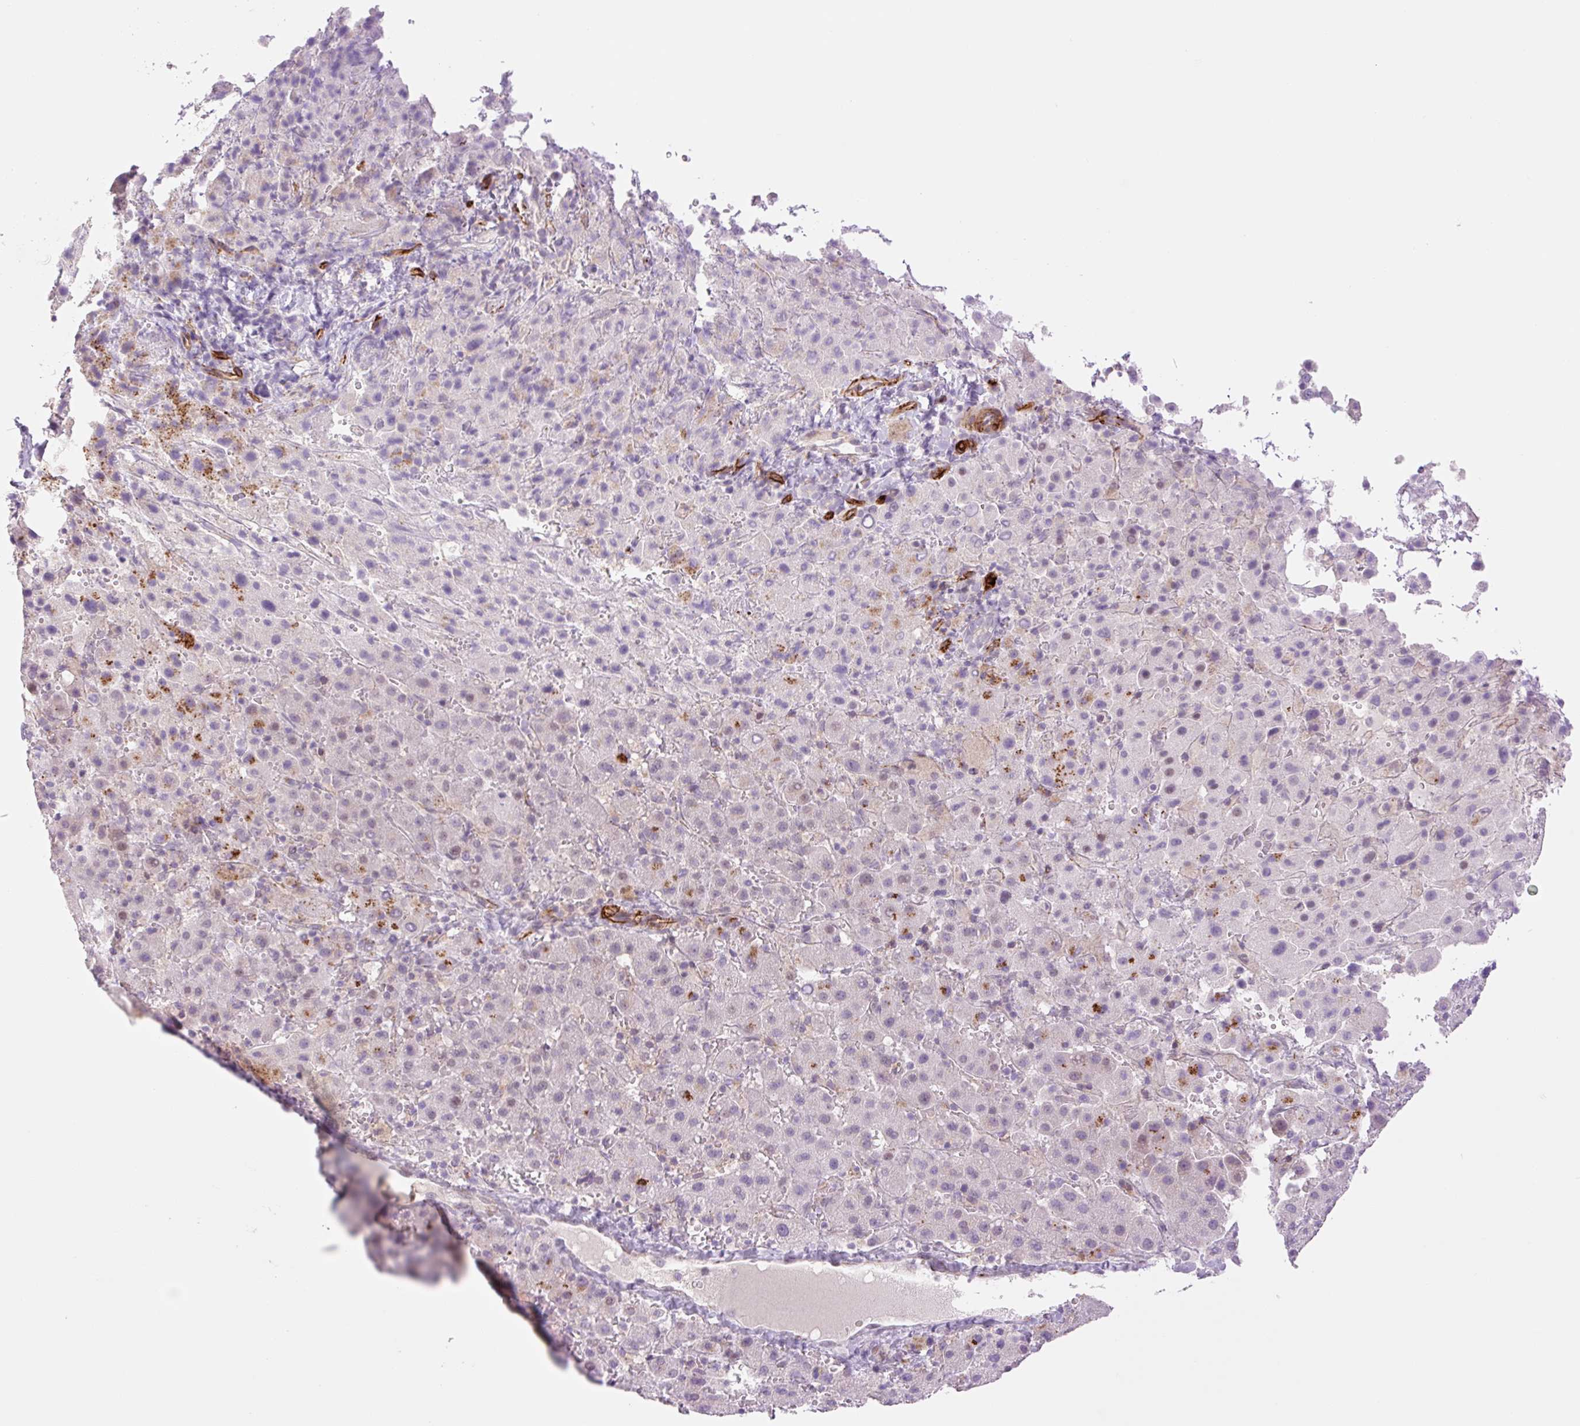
{"staining": {"intensity": "negative", "quantity": "none", "location": "none"}, "tissue": "liver cancer", "cell_type": "Tumor cells", "image_type": "cancer", "snomed": [{"axis": "morphology", "description": "Carcinoma, Hepatocellular, NOS"}, {"axis": "topography", "description": "Liver"}], "caption": "Protein analysis of liver hepatocellular carcinoma demonstrates no significant positivity in tumor cells.", "gene": "ZFYVE21", "patient": {"sex": "female", "age": 58}}